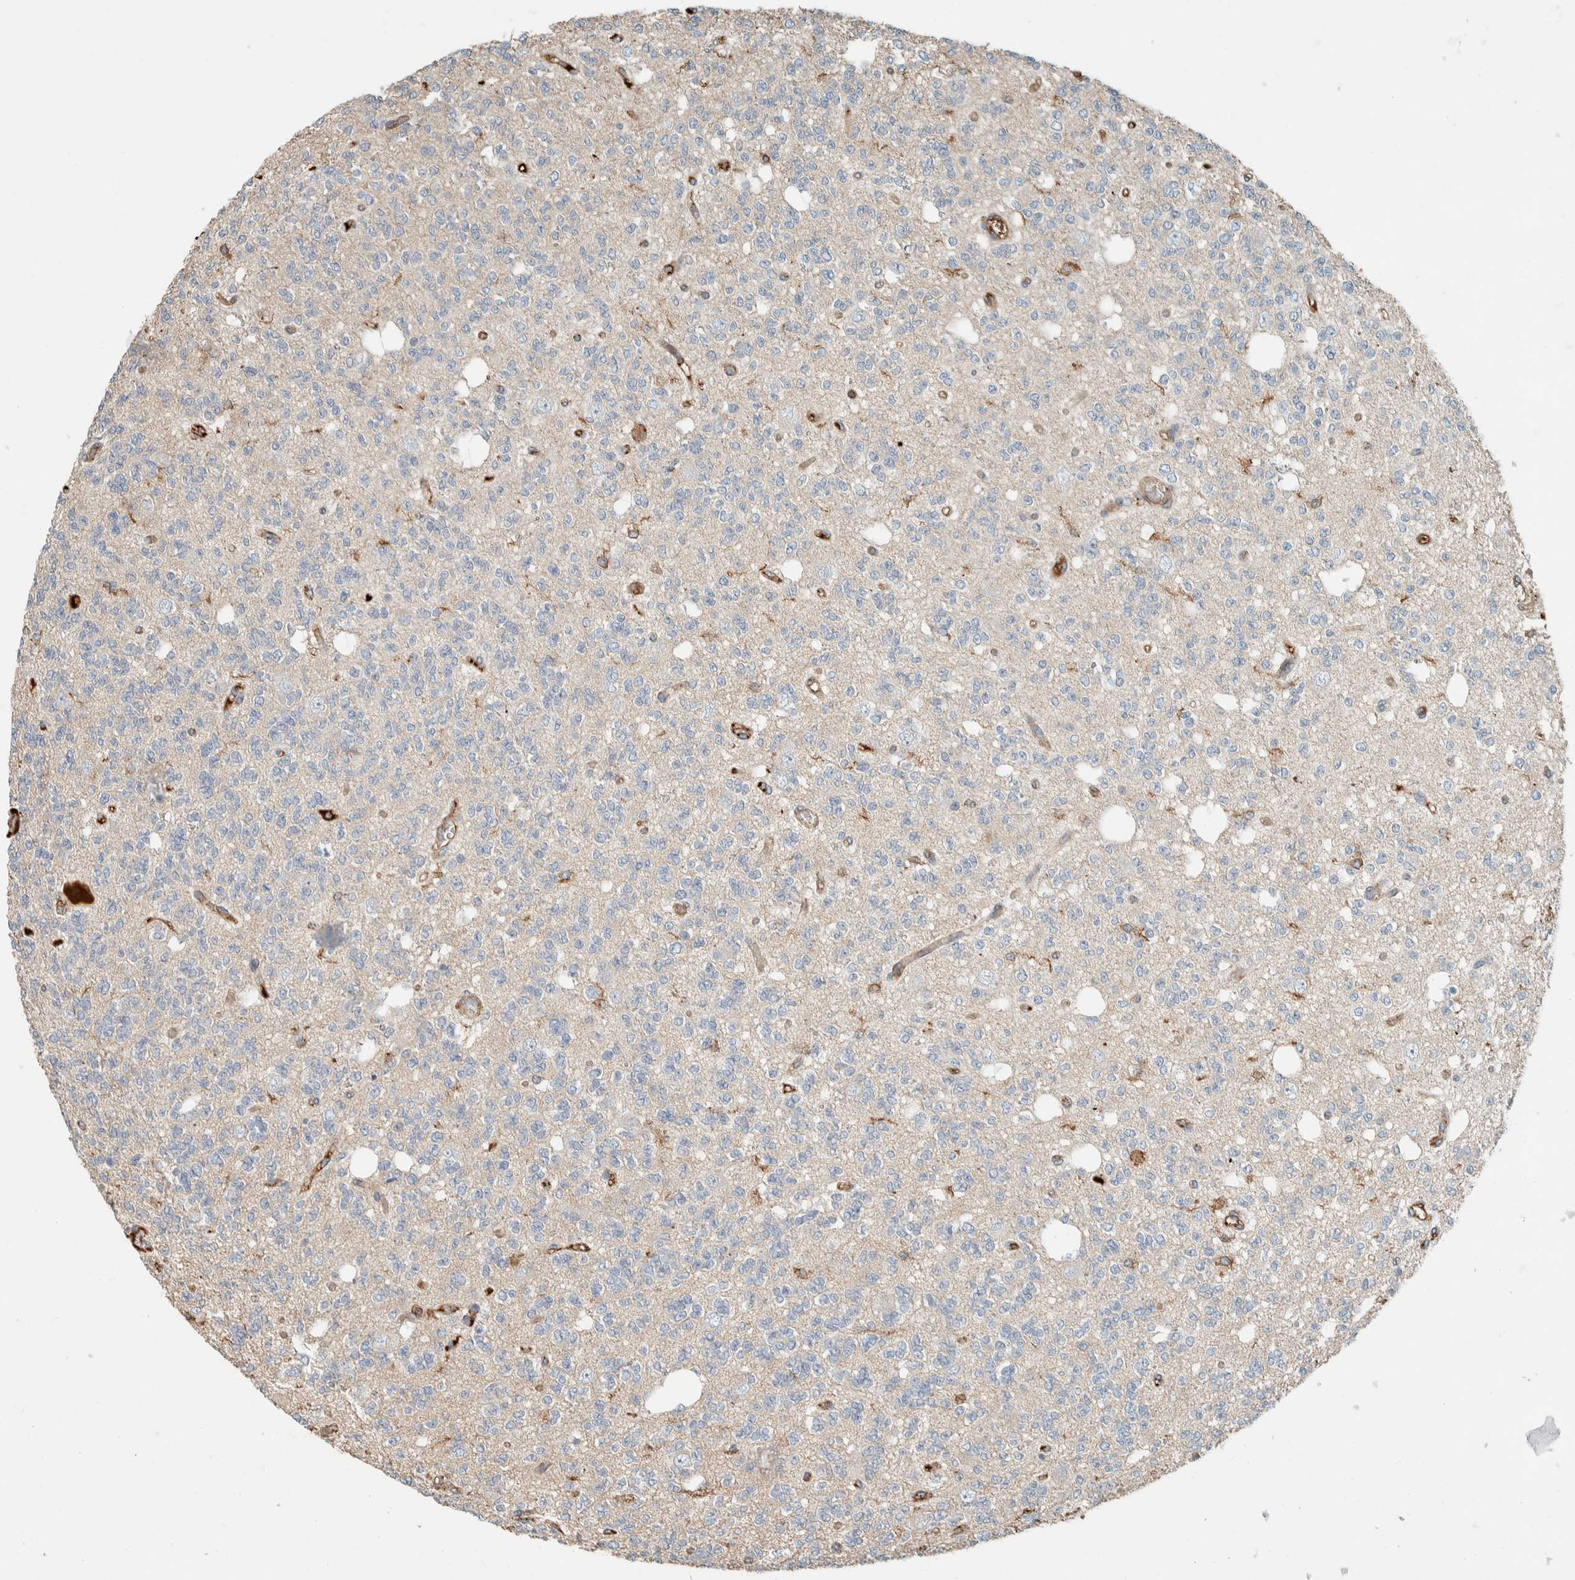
{"staining": {"intensity": "negative", "quantity": "none", "location": "none"}, "tissue": "glioma", "cell_type": "Tumor cells", "image_type": "cancer", "snomed": [{"axis": "morphology", "description": "Glioma, malignant, Low grade"}, {"axis": "topography", "description": "Brain"}], "caption": "The histopathology image exhibits no staining of tumor cells in glioma.", "gene": "CTBP2", "patient": {"sex": "male", "age": 38}}